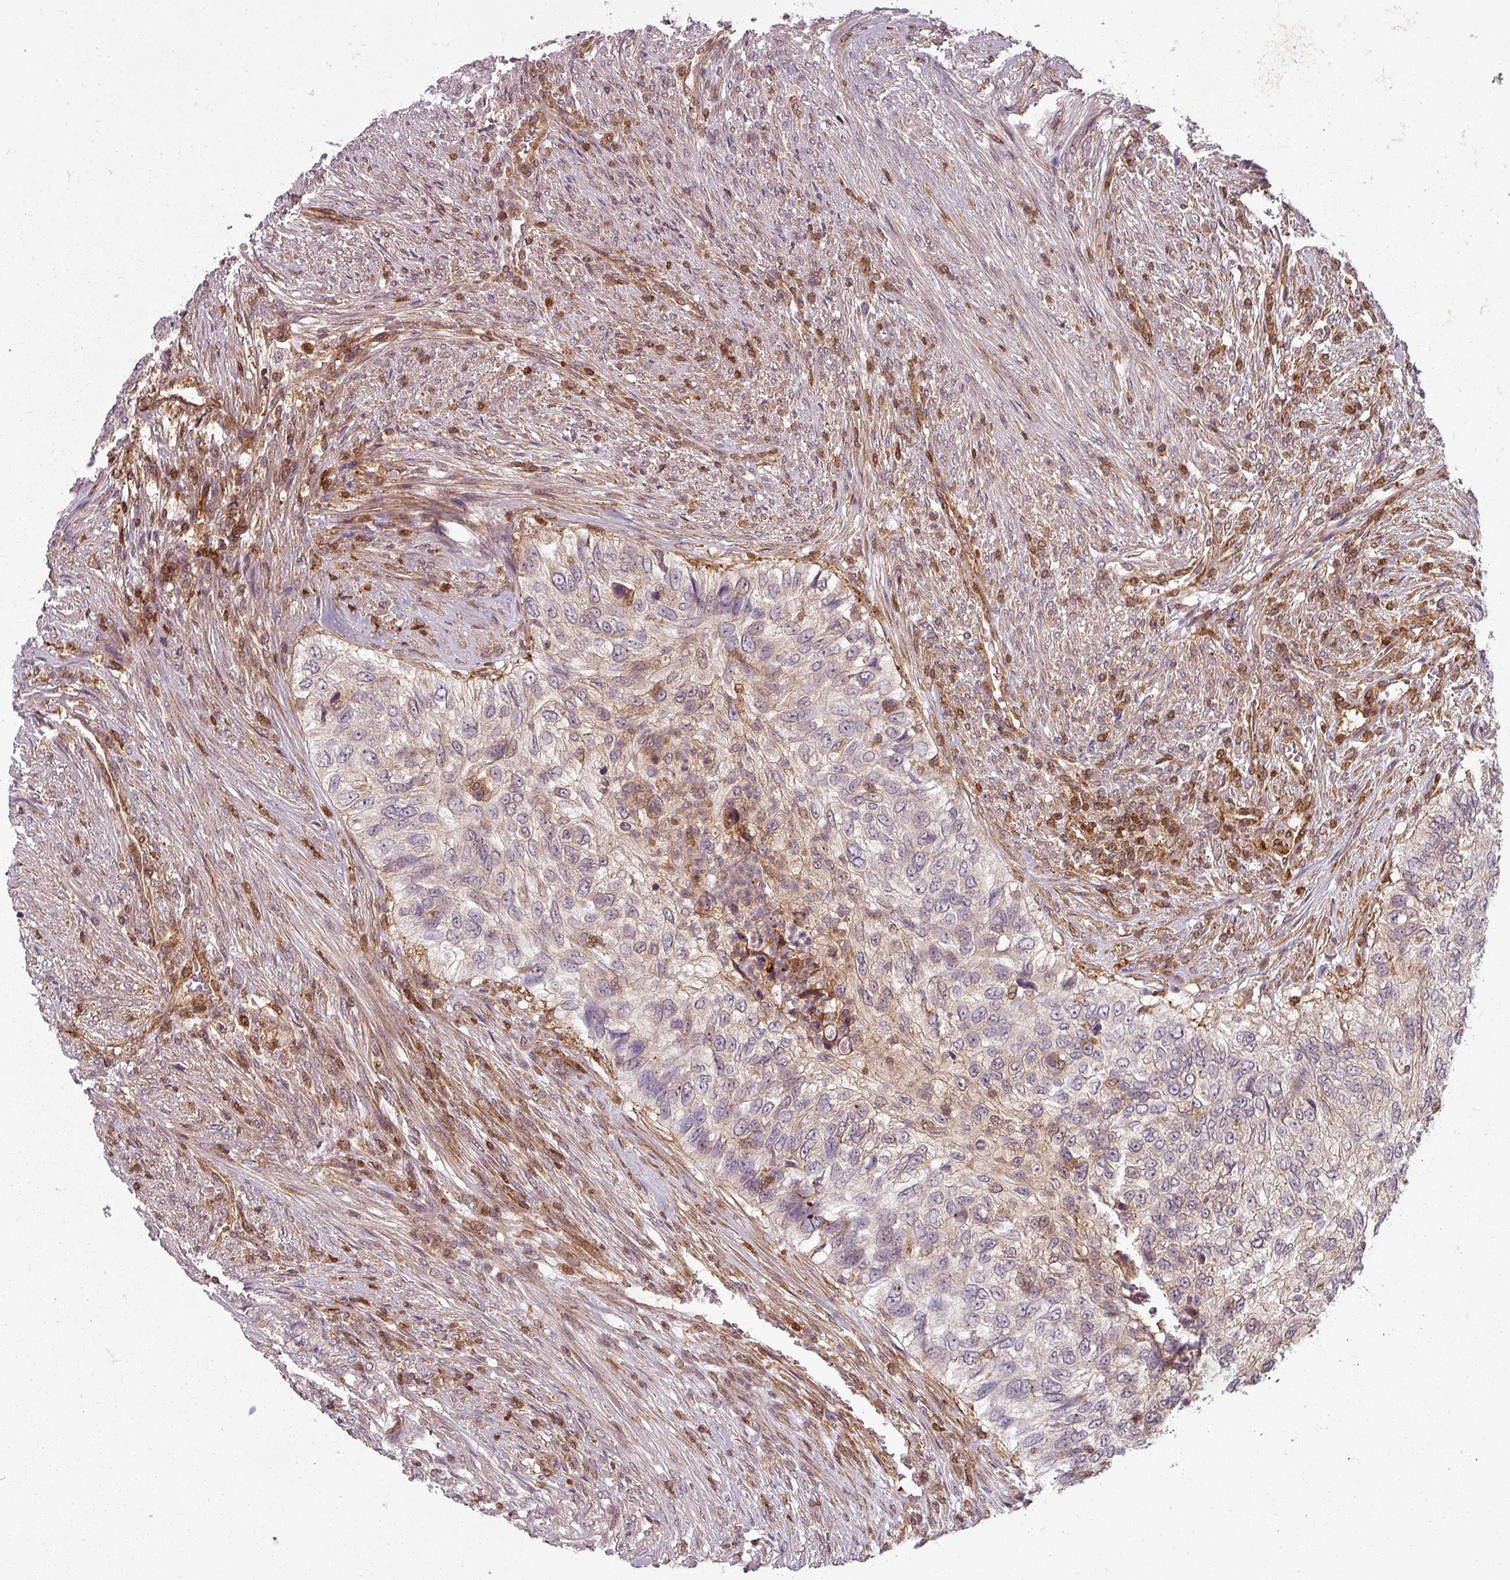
{"staining": {"intensity": "negative", "quantity": "none", "location": "none"}, "tissue": "urothelial cancer", "cell_type": "Tumor cells", "image_type": "cancer", "snomed": [{"axis": "morphology", "description": "Urothelial carcinoma, High grade"}, {"axis": "topography", "description": "Urinary bladder"}], "caption": "Tumor cells are negative for protein expression in human urothelial cancer.", "gene": "CLIC1", "patient": {"sex": "female", "age": 60}}